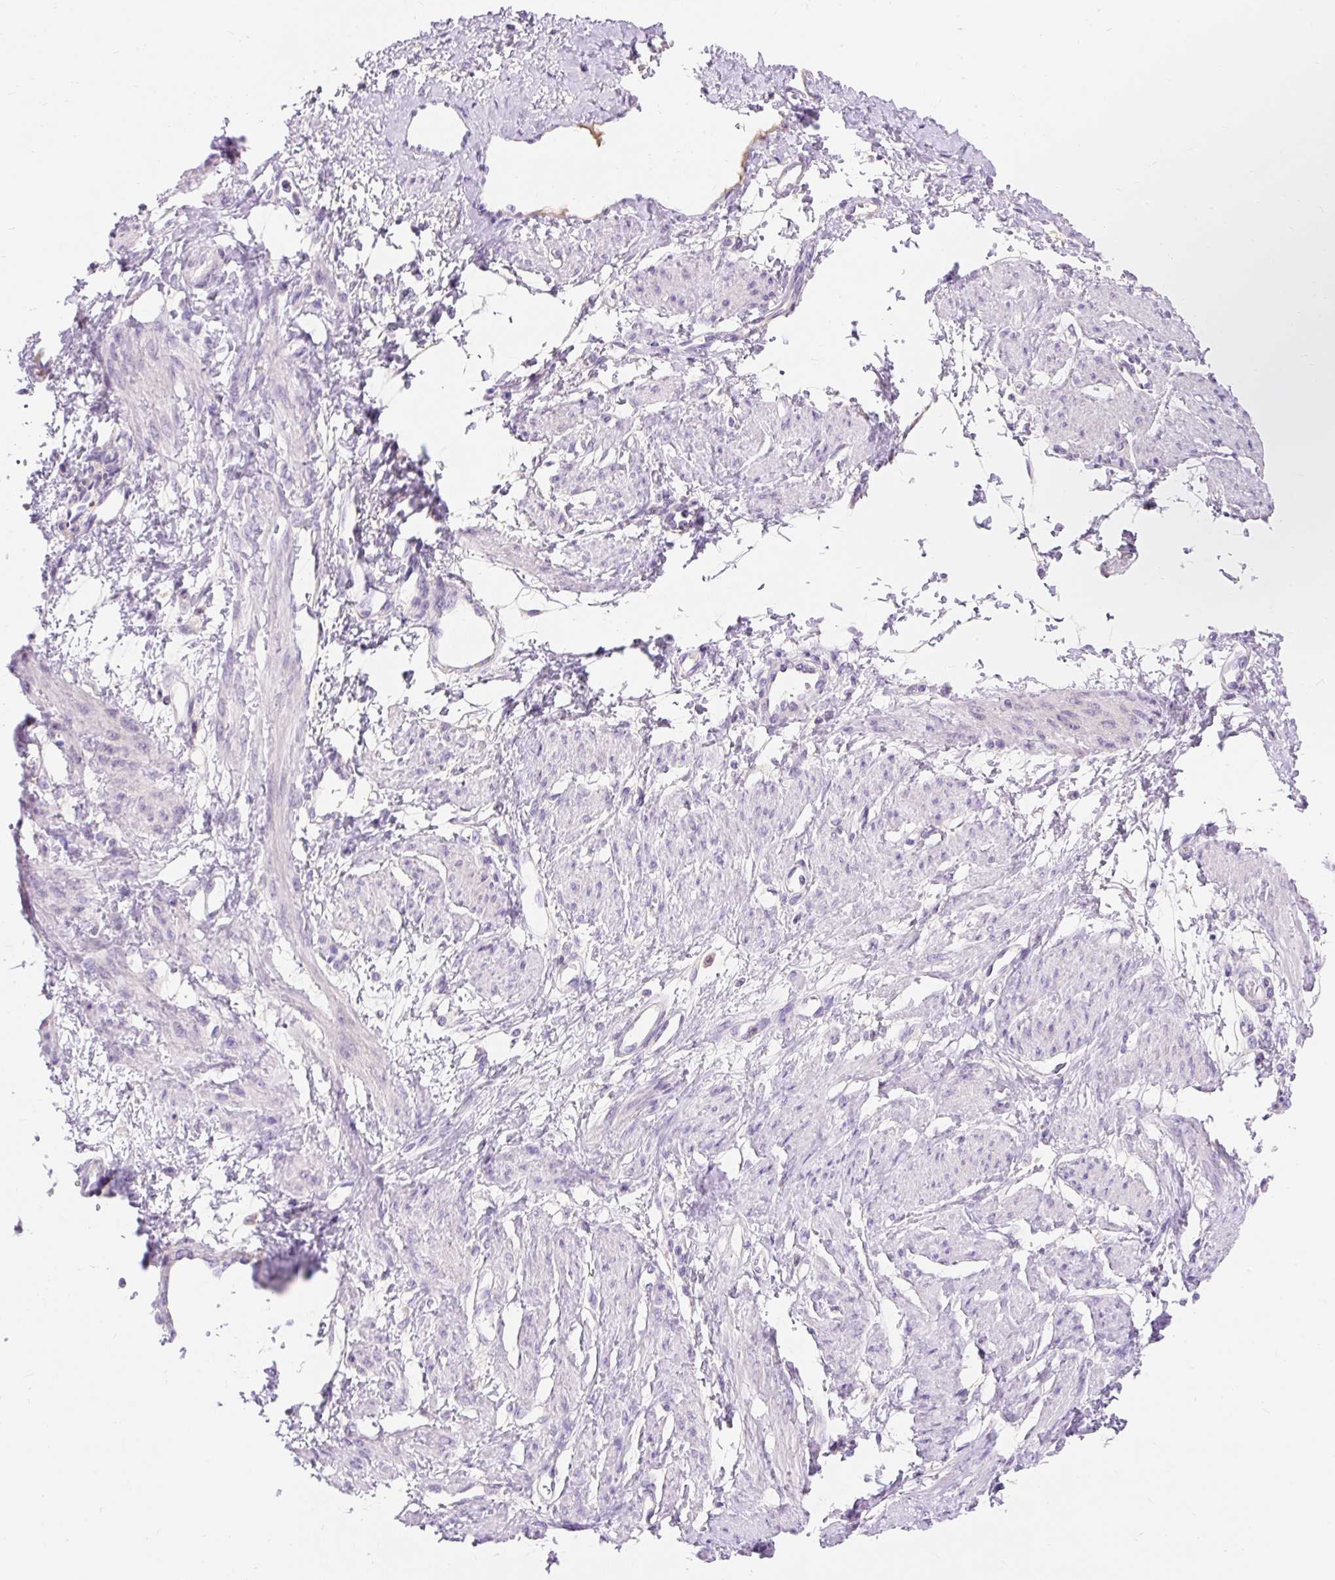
{"staining": {"intensity": "negative", "quantity": "none", "location": "none"}, "tissue": "smooth muscle", "cell_type": "Smooth muscle cells", "image_type": "normal", "snomed": [{"axis": "morphology", "description": "Normal tissue, NOS"}, {"axis": "topography", "description": "Smooth muscle"}, {"axis": "topography", "description": "Uterus"}], "caption": "IHC micrograph of unremarkable smooth muscle stained for a protein (brown), which exhibits no positivity in smooth muscle cells. (DAB (3,3'-diaminobenzidine) immunohistochemistry with hematoxylin counter stain).", "gene": "TMEM150C", "patient": {"sex": "female", "age": 39}}